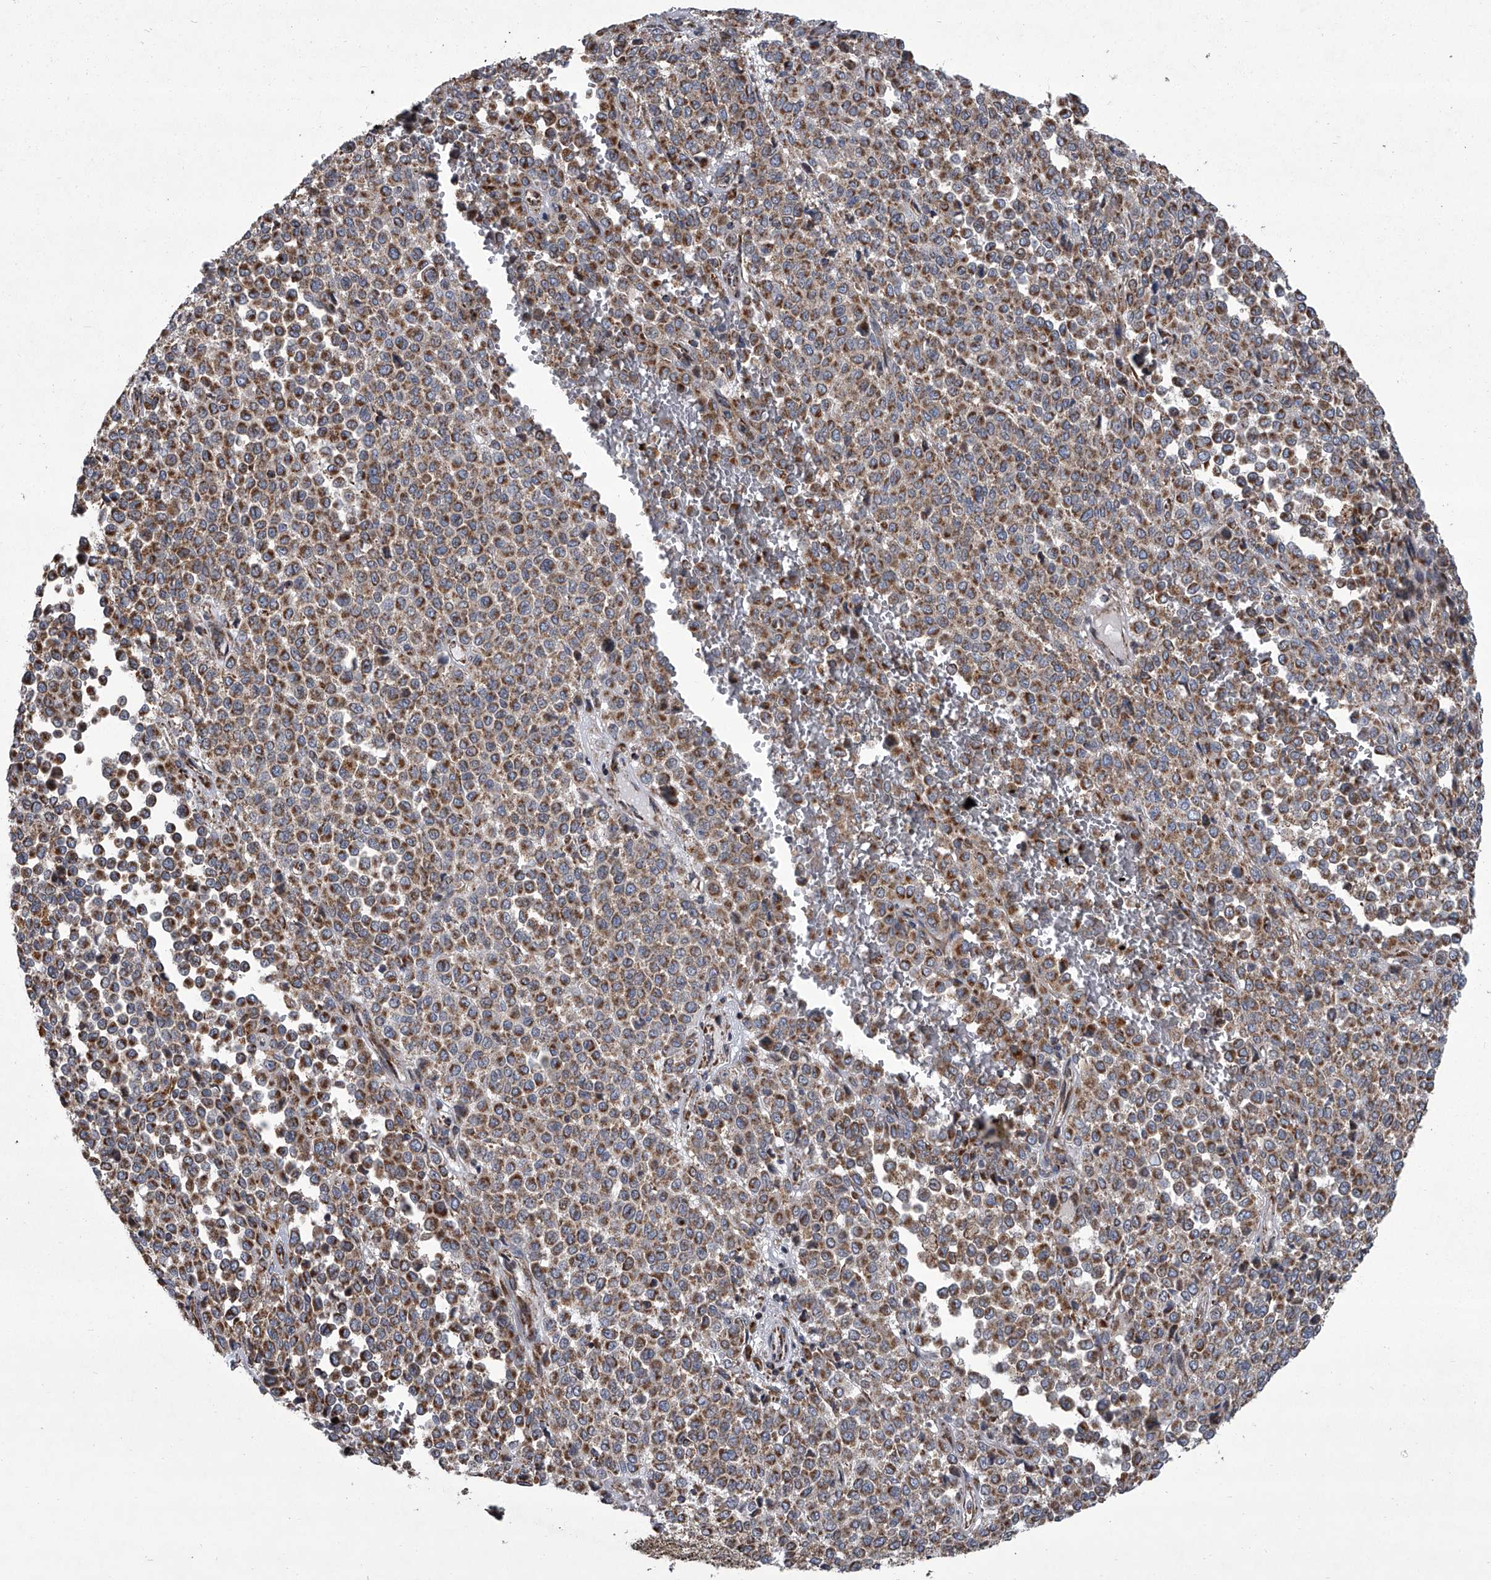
{"staining": {"intensity": "moderate", "quantity": ">75%", "location": "cytoplasmic/membranous"}, "tissue": "melanoma", "cell_type": "Tumor cells", "image_type": "cancer", "snomed": [{"axis": "morphology", "description": "Malignant melanoma, Metastatic site"}, {"axis": "topography", "description": "Pancreas"}], "caption": "Melanoma stained with immunohistochemistry (IHC) shows moderate cytoplasmic/membranous positivity in about >75% of tumor cells.", "gene": "ZC3H15", "patient": {"sex": "female", "age": 30}}